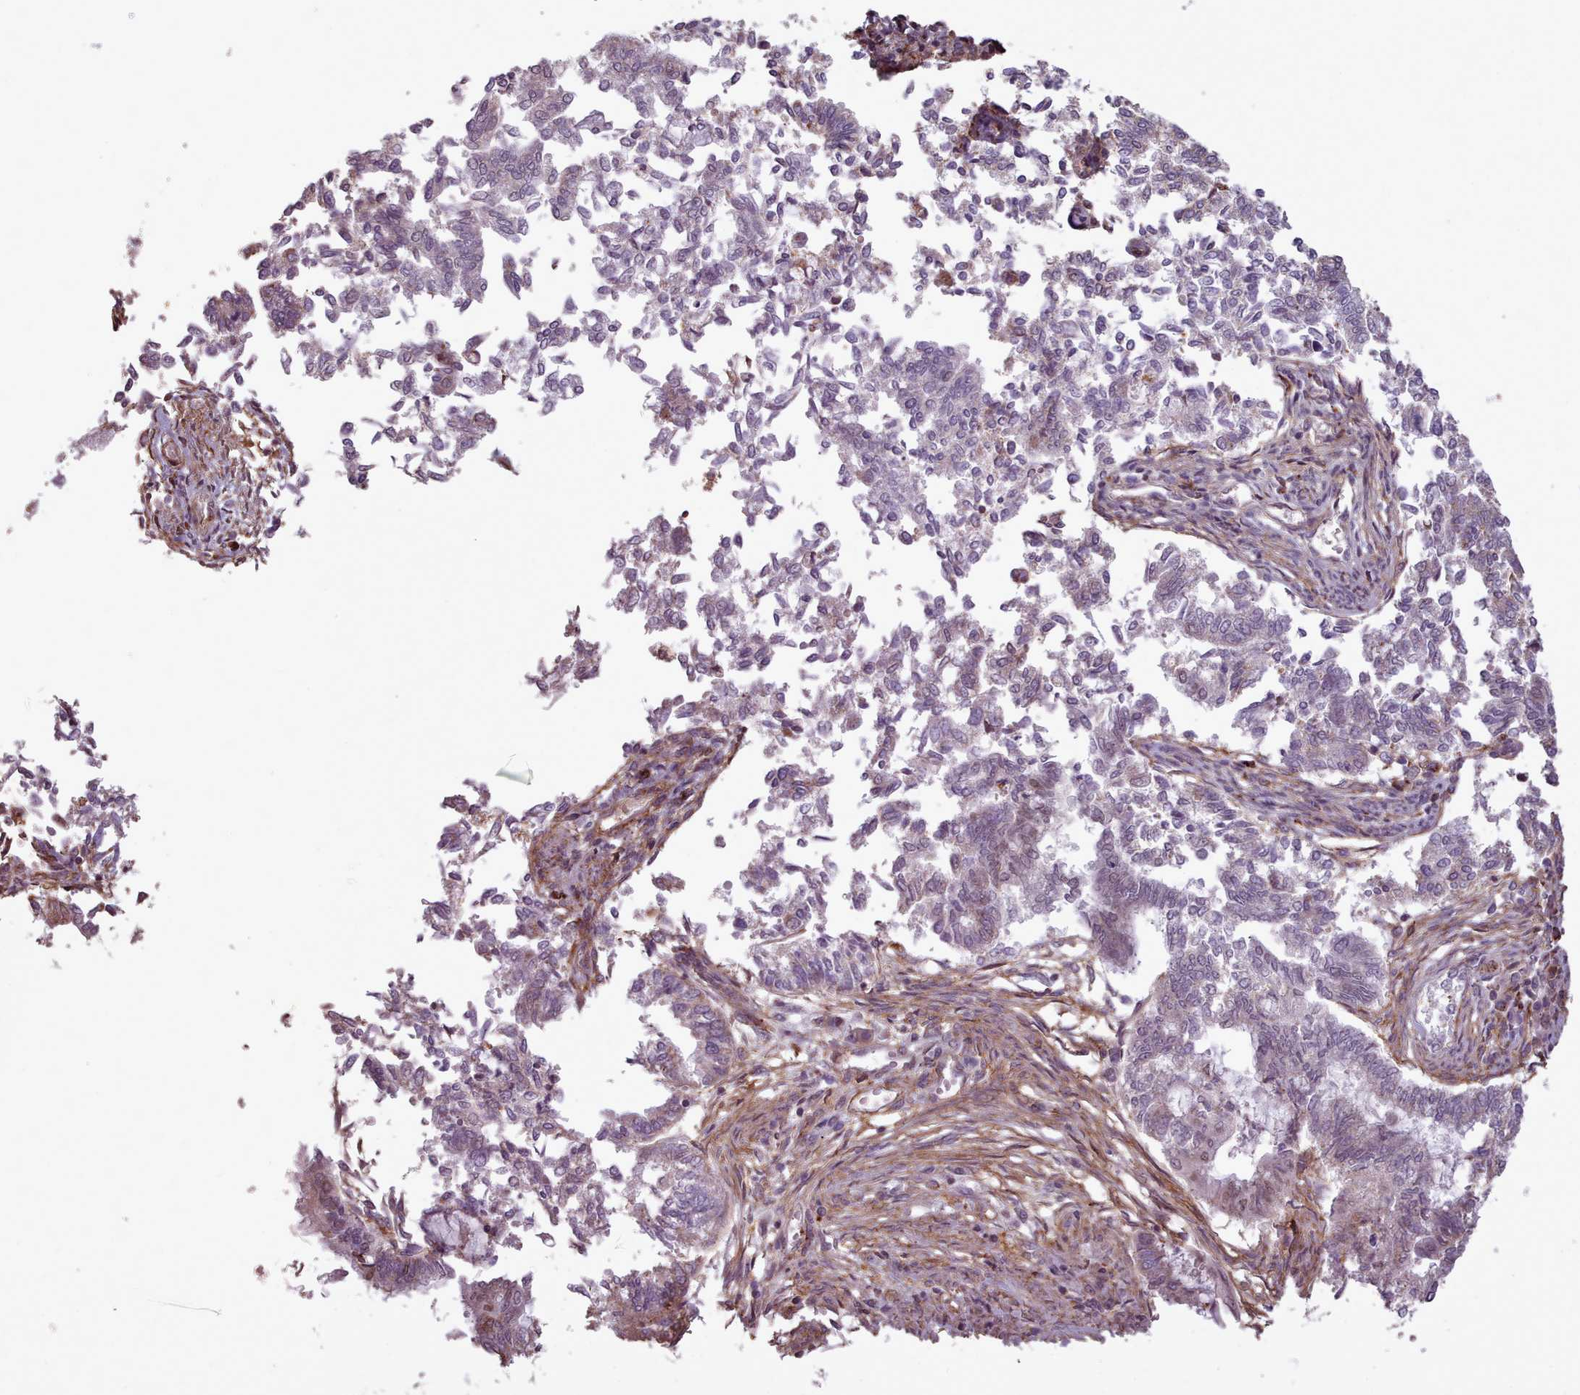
{"staining": {"intensity": "negative", "quantity": "none", "location": "none"}, "tissue": "endometrial cancer", "cell_type": "Tumor cells", "image_type": "cancer", "snomed": [{"axis": "morphology", "description": "Adenocarcinoma, NOS"}, {"axis": "topography", "description": "Endometrium"}], "caption": "An IHC image of endometrial adenocarcinoma is shown. There is no staining in tumor cells of endometrial adenocarcinoma. (DAB immunohistochemistry visualized using brightfield microscopy, high magnification).", "gene": "ZMYM4", "patient": {"sex": "female", "age": 79}}